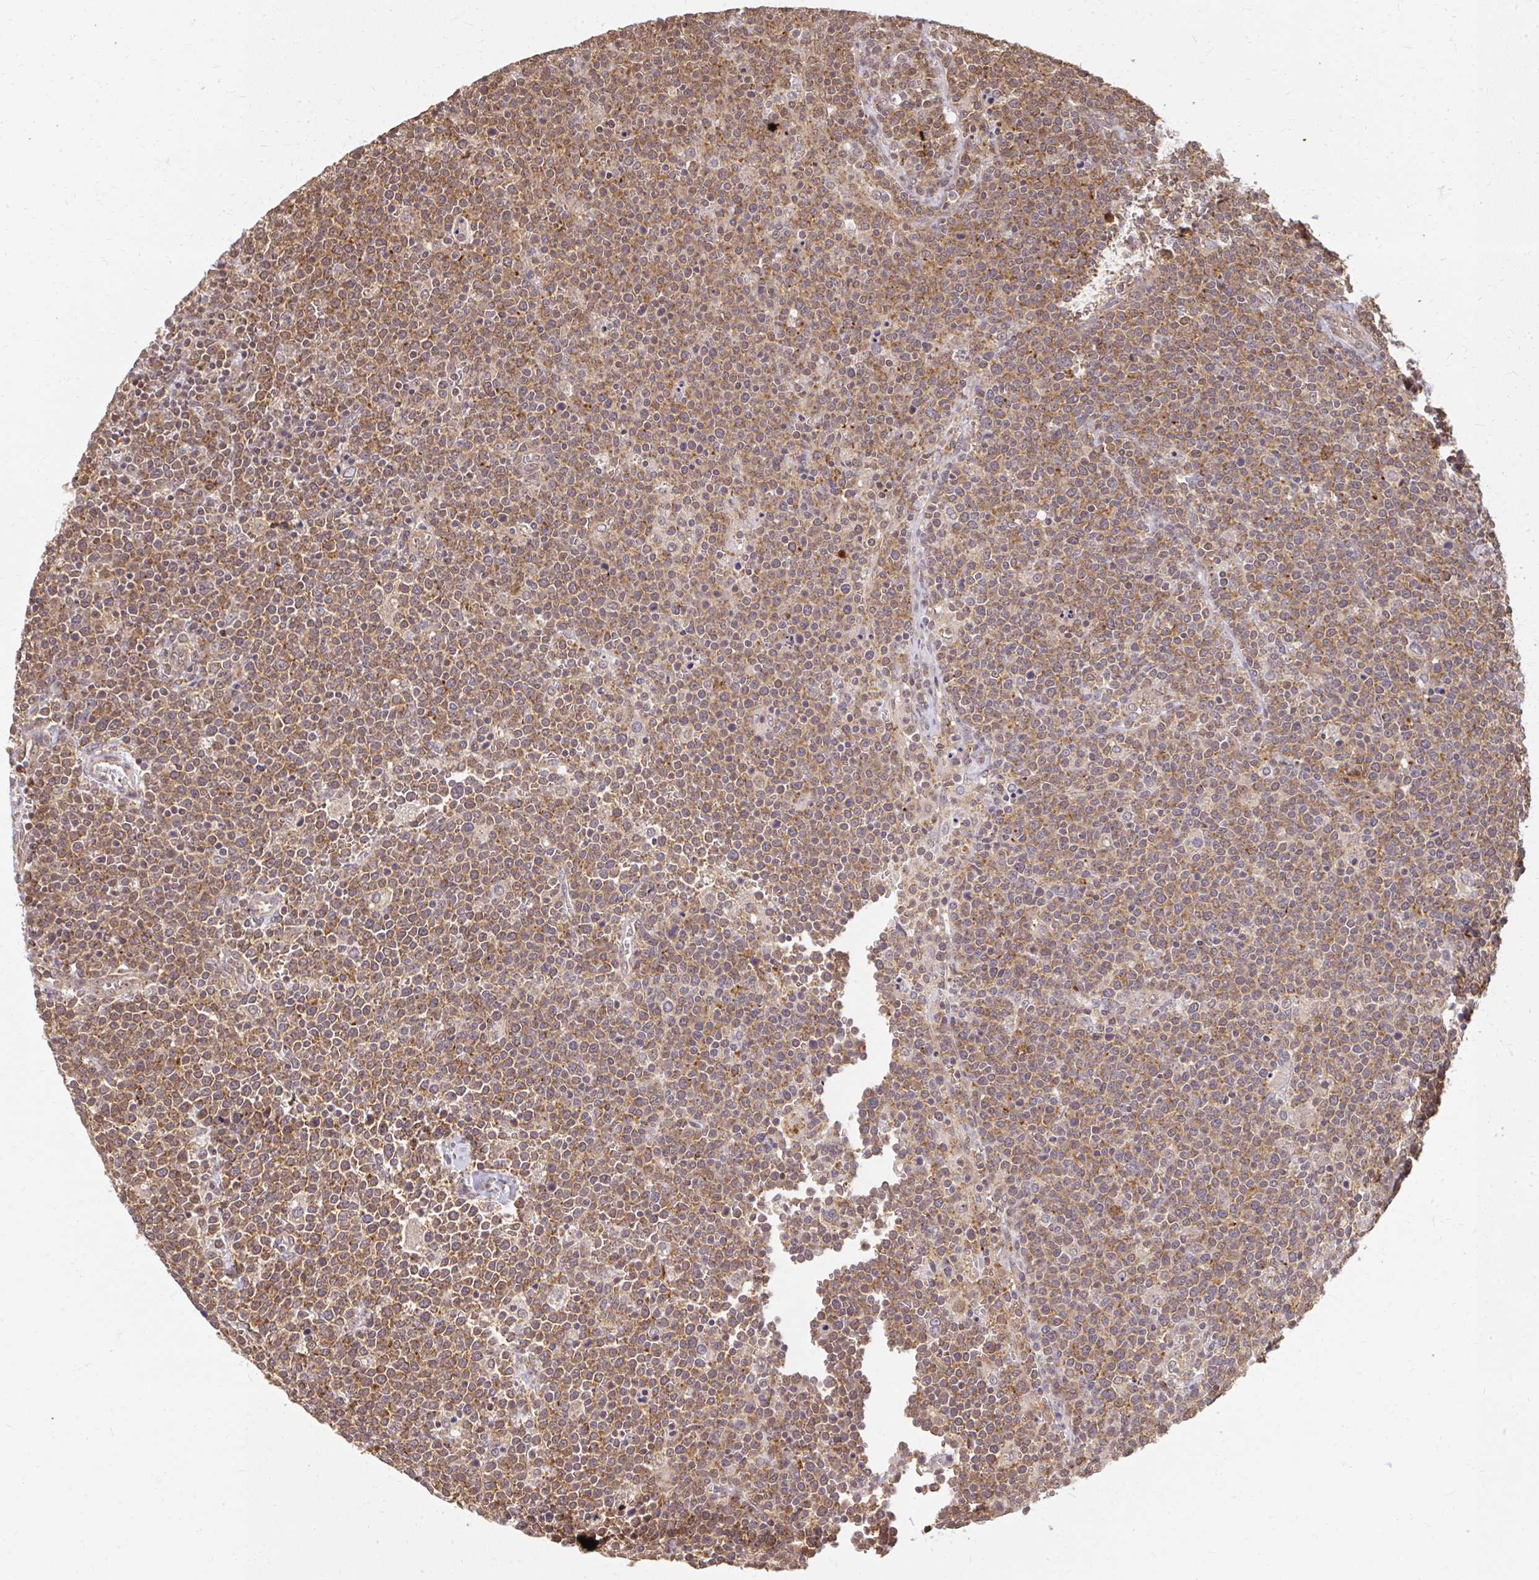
{"staining": {"intensity": "moderate", "quantity": ">75%", "location": "cytoplasmic/membranous"}, "tissue": "lymphoma", "cell_type": "Tumor cells", "image_type": "cancer", "snomed": [{"axis": "morphology", "description": "Malignant lymphoma, non-Hodgkin's type, High grade"}, {"axis": "topography", "description": "Lymph node"}], "caption": "Tumor cells demonstrate medium levels of moderate cytoplasmic/membranous staining in about >75% of cells in human high-grade malignant lymphoma, non-Hodgkin's type.", "gene": "LARS2", "patient": {"sex": "male", "age": 61}}